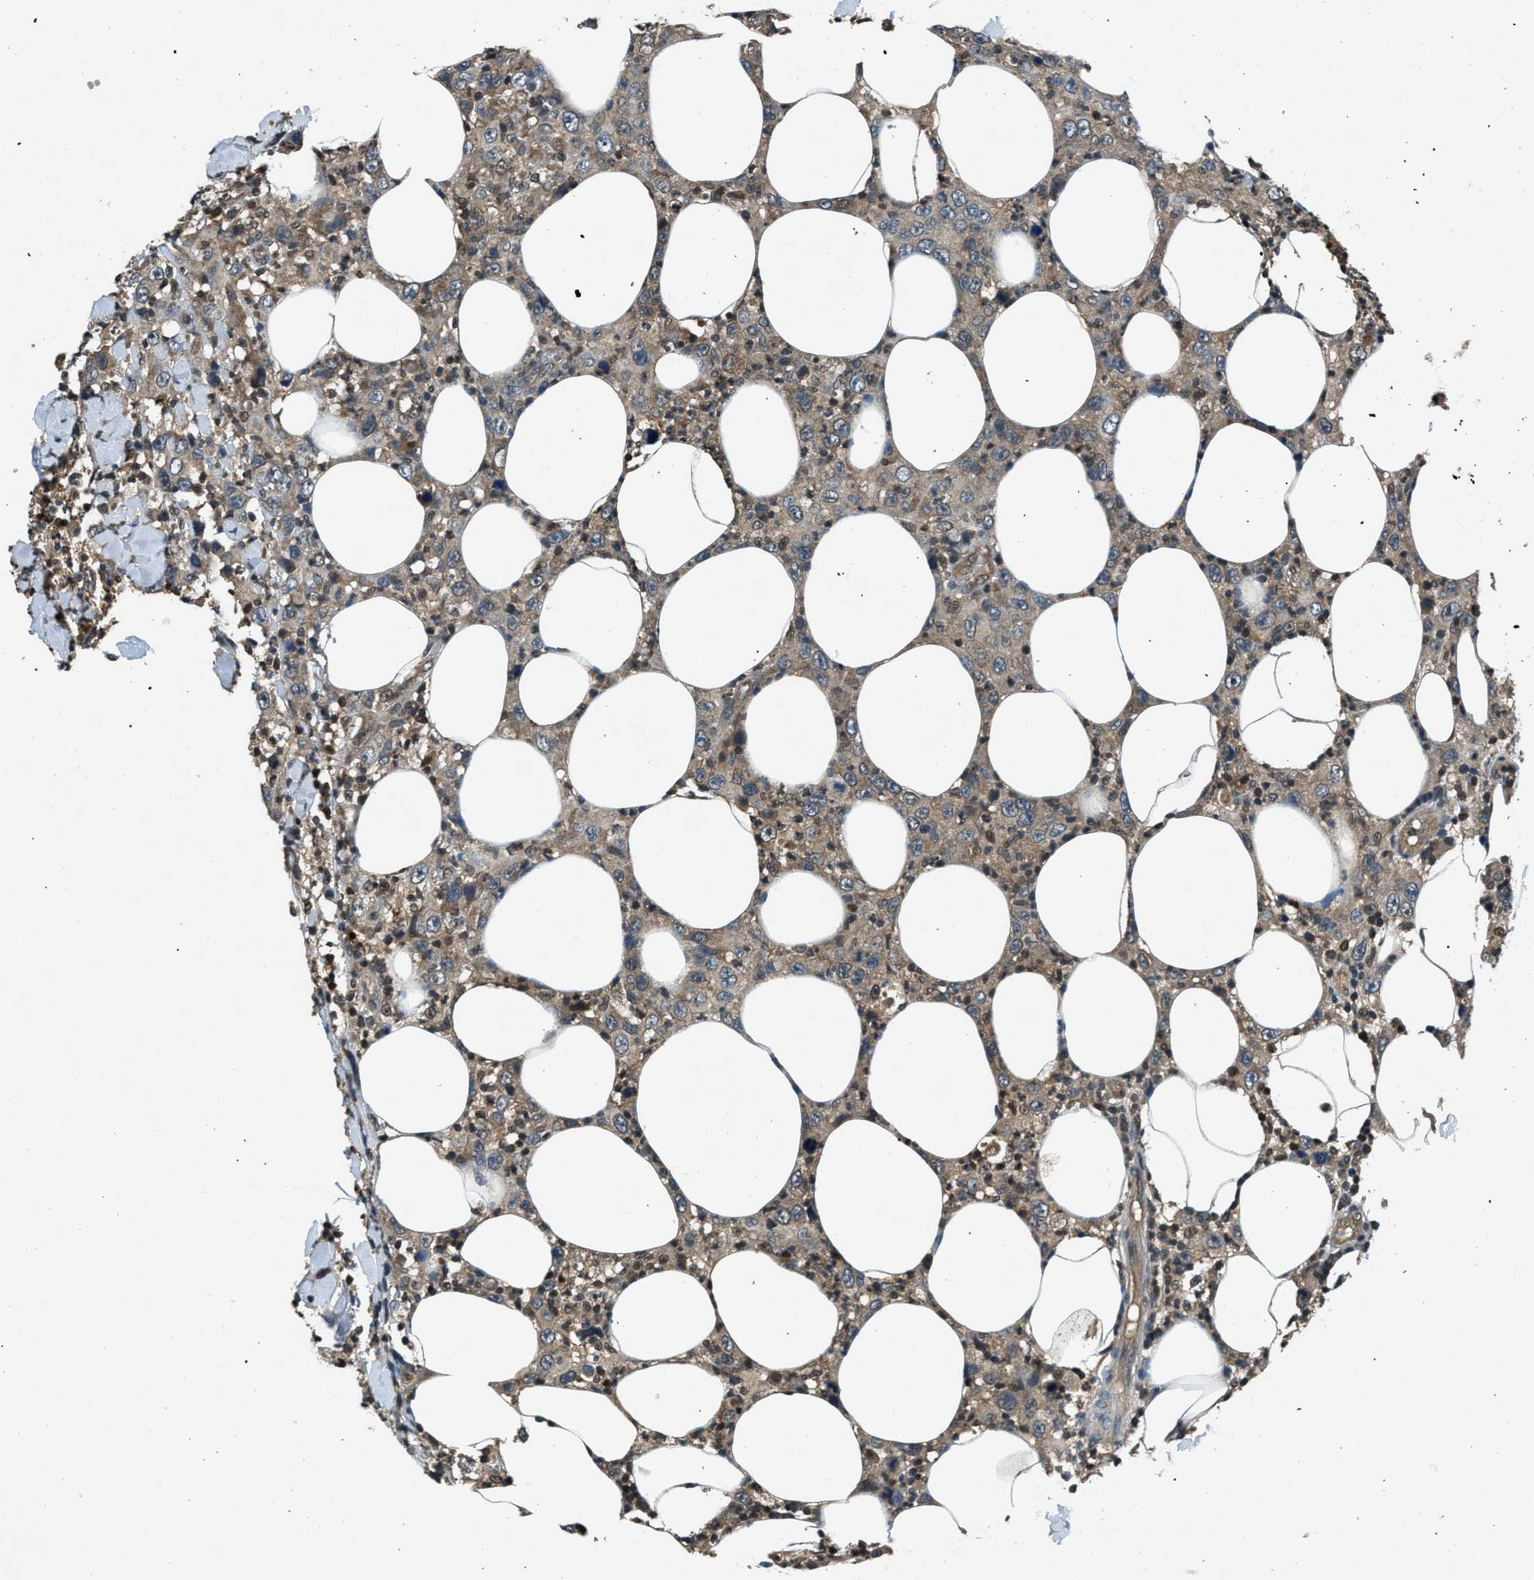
{"staining": {"intensity": "weak", "quantity": ">75%", "location": "cytoplasmic/membranous"}, "tissue": "thyroid cancer", "cell_type": "Tumor cells", "image_type": "cancer", "snomed": [{"axis": "morphology", "description": "Carcinoma, NOS"}, {"axis": "topography", "description": "Thyroid gland"}], "caption": "Tumor cells demonstrate low levels of weak cytoplasmic/membranous expression in about >75% of cells in human carcinoma (thyroid).", "gene": "DUSP6", "patient": {"sex": "female", "age": 77}}